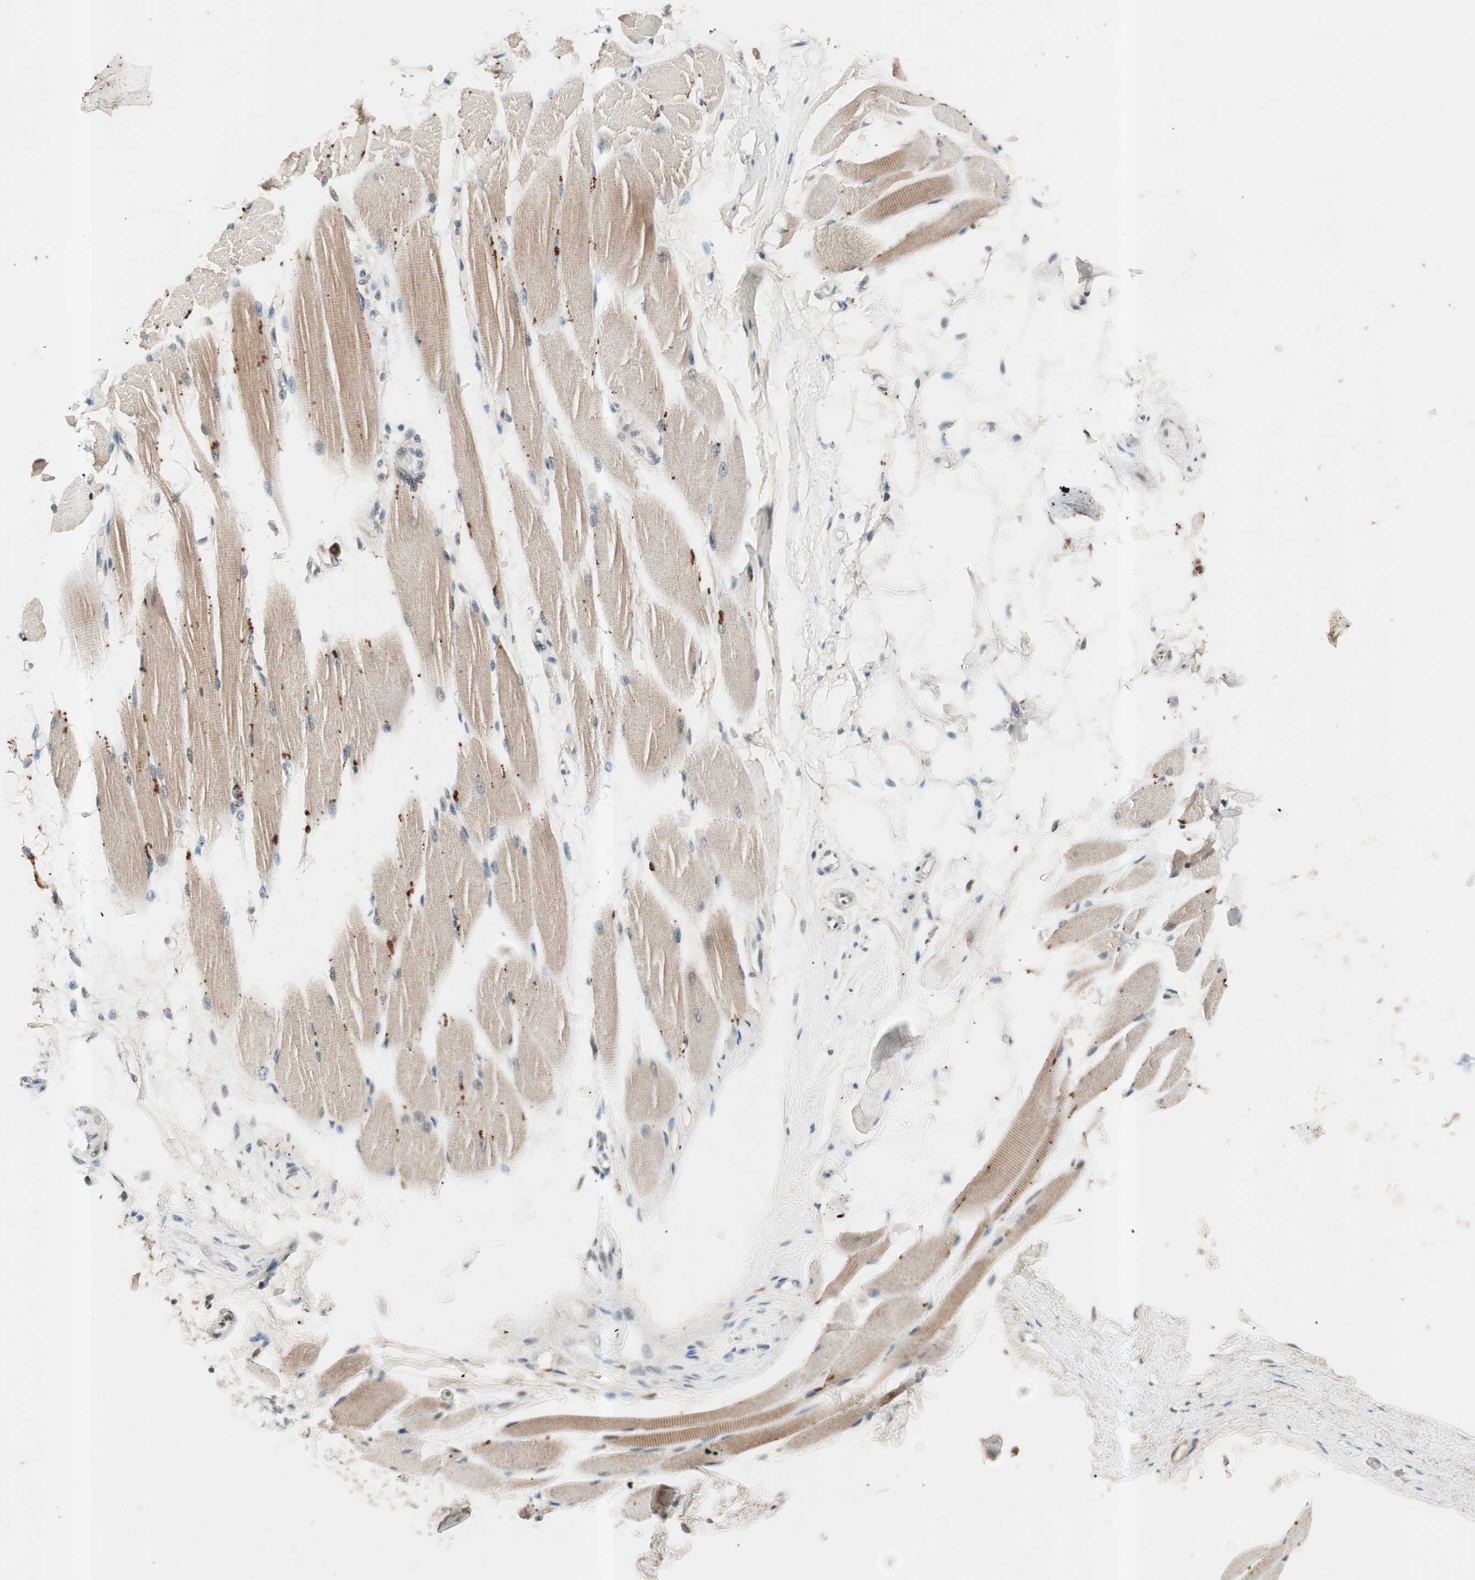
{"staining": {"intensity": "moderate", "quantity": "25%-75%", "location": "cytoplasmic/membranous"}, "tissue": "skeletal muscle", "cell_type": "Myocytes", "image_type": "normal", "snomed": [{"axis": "morphology", "description": "Normal tissue, NOS"}, {"axis": "topography", "description": "Skeletal muscle"}, {"axis": "topography", "description": "Peripheral nerve tissue"}], "caption": "Myocytes demonstrate moderate cytoplasmic/membranous positivity in approximately 25%-75% of cells in unremarkable skeletal muscle. Nuclei are stained in blue.", "gene": "NFRKB", "patient": {"sex": "female", "age": 84}}